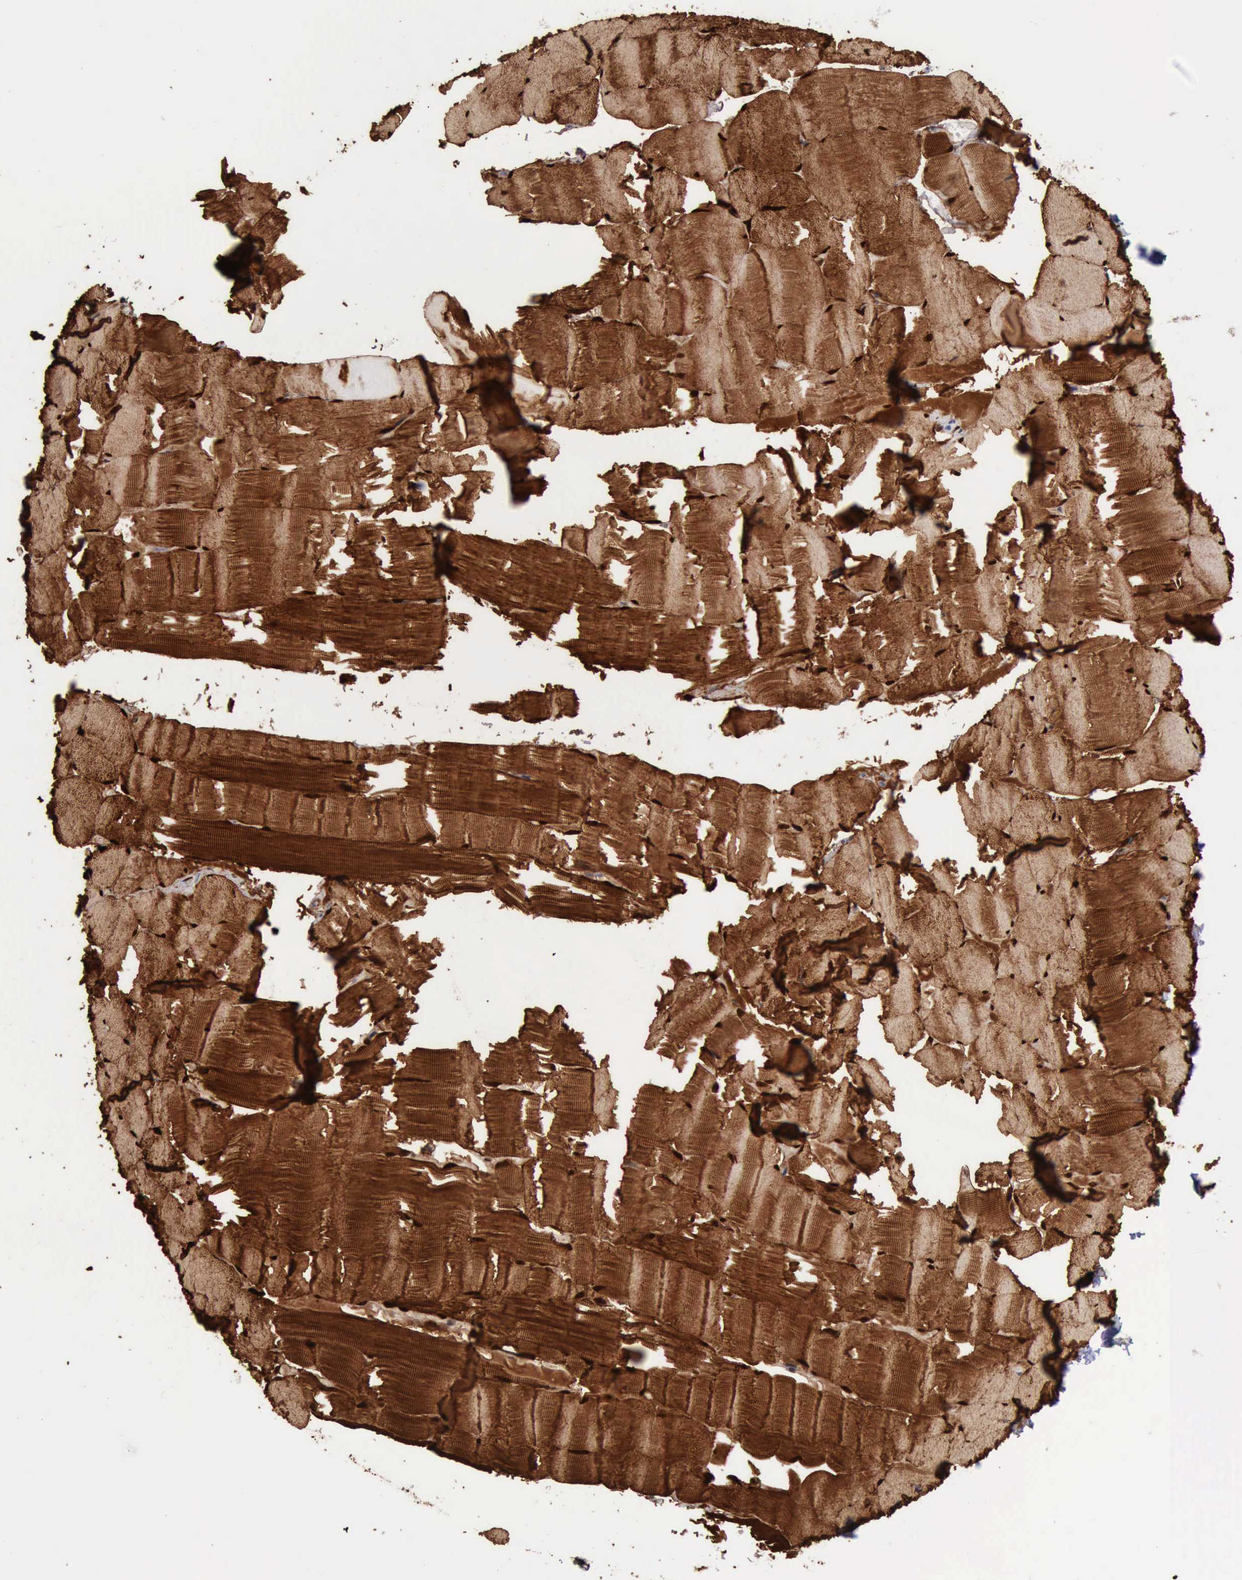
{"staining": {"intensity": "strong", "quantity": ">75%", "location": "cytoplasmic/membranous,nuclear"}, "tissue": "skeletal muscle", "cell_type": "Myocytes", "image_type": "normal", "snomed": [{"axis": "morphology", "description": "Normal tissue, NOS"}, {"axis": "topography", "description": "Skeletal muscle"}], "caption": "Myocytes exhibit high levels of strong cytoplasmic/membranous,nuclear positivity in approximately >75% of cells in unremarkable skeletal muscle. (Brightfield microscopy of DAB IHC at high magnification).", "gene": "FHL1", "patient": {"sex": "male", "age": 62}}